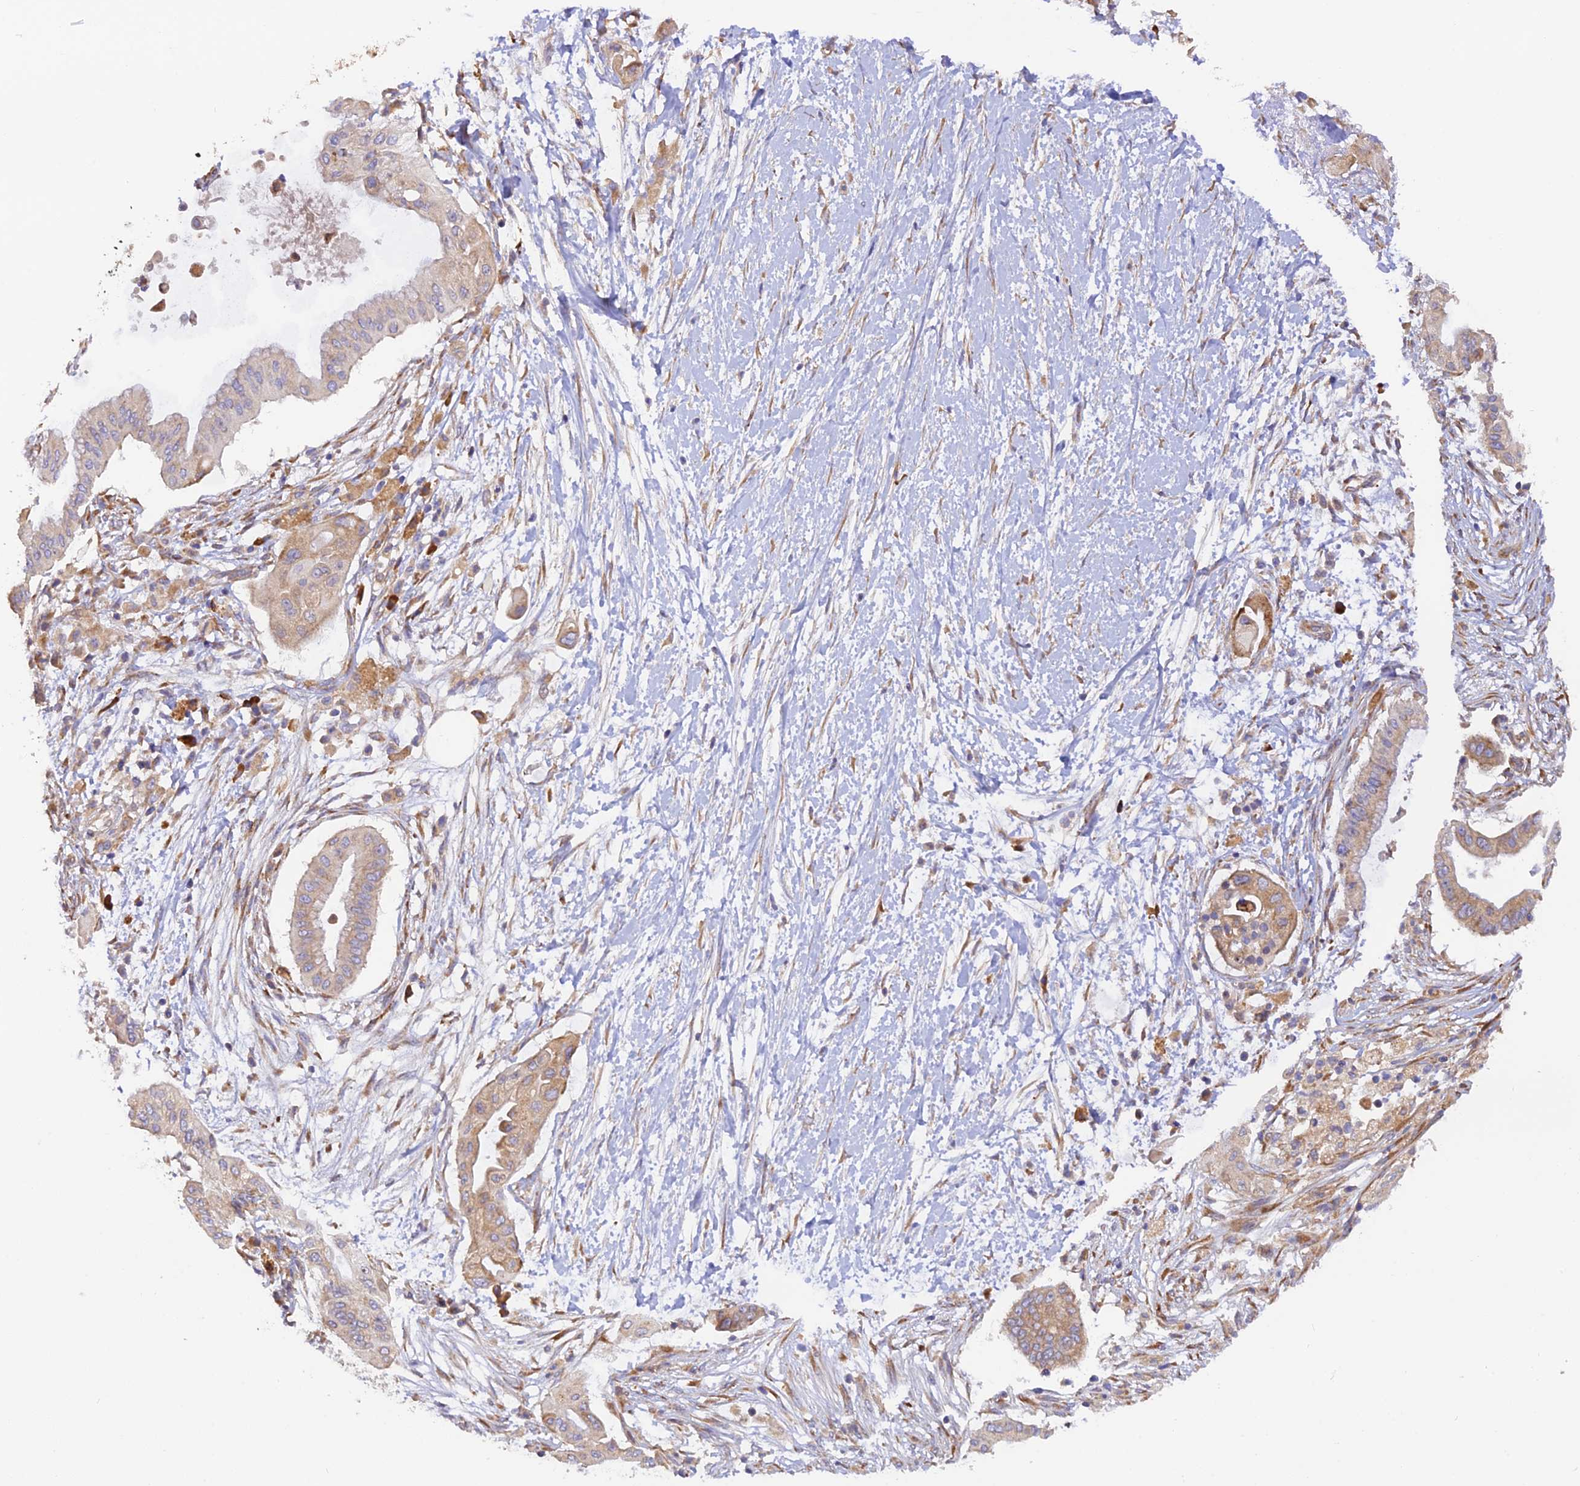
{"staining": {"intensity": "moderate", "quantity": "25%-75%", "location": "cytoplasmic/membranous"}, "tissue": "pancreatic cancer", "cell_type": "Tumor cells", "image_type": "cancer", "snomed": [{"axis": "morphology", "description": "Adenocarcinoma, NOS"}, {"axis": "topography", "description": "Pancreas"}], "caption": "Pancreatic adenocarcinoma tissue demonstrates moderate cytoplasmic/membranous expression in approximately 25%-75% of tumor cells", "gene": "RPL5", "patient": {"sex": "male", "age": 68}}